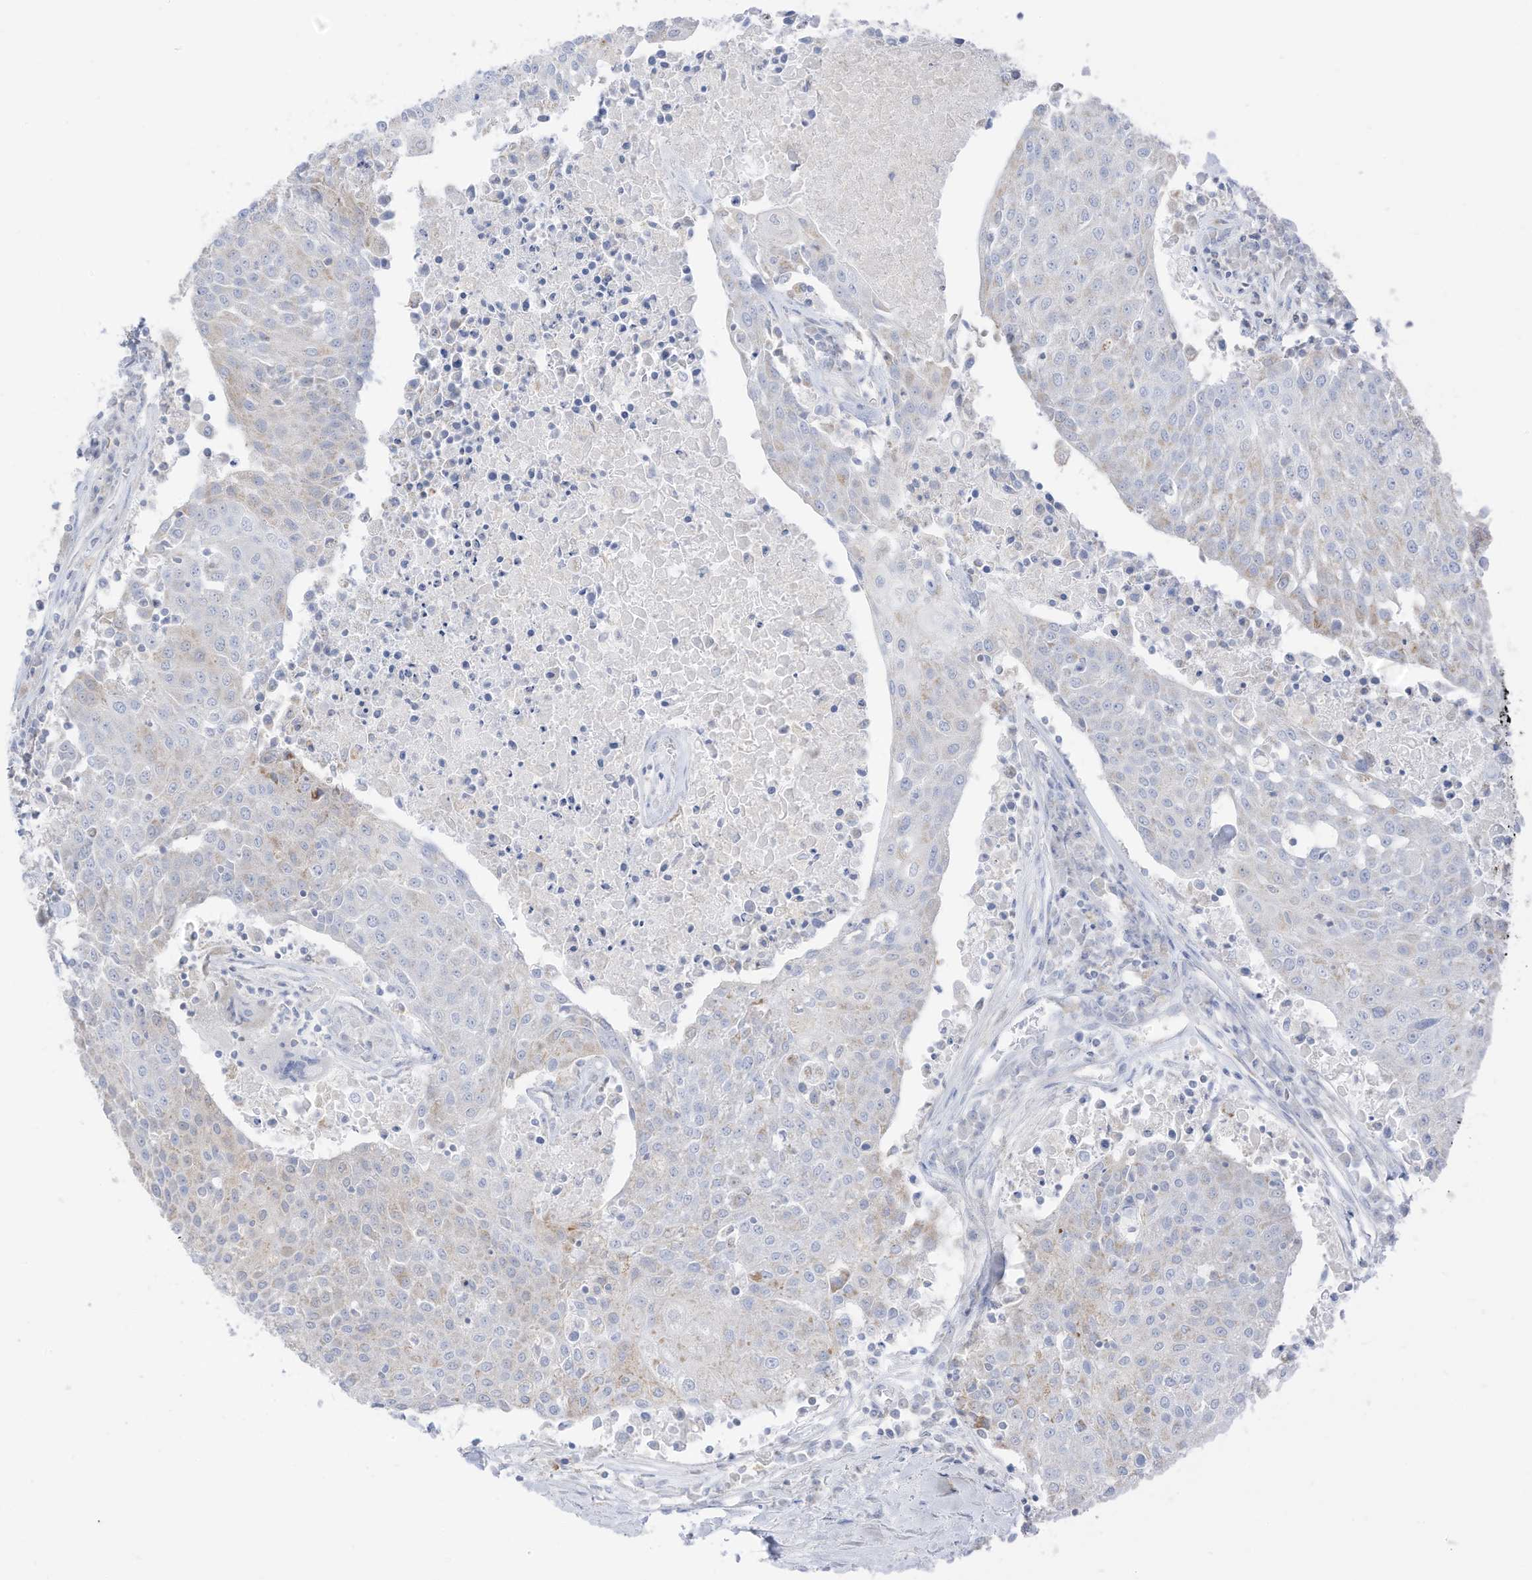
{"staining": {"intensity": "negative", "quantity": "none", "location": "none"}, "tissue": "urothelial cancer", "cell_type": "Tumor cells", "image_type": "cancer", "snomed": [{"axis": "morphology", "description": "Urothelial carcinoma, High grade"}, {"axis": "topography", "description": "Urinary bladder"}], "caption": "Immunohistochemistry (IHC) of human urothelial cancer displays no staining in tumor cells.", "gene": "ETHE1", "patient": {"sex": "female", "age": 85}}